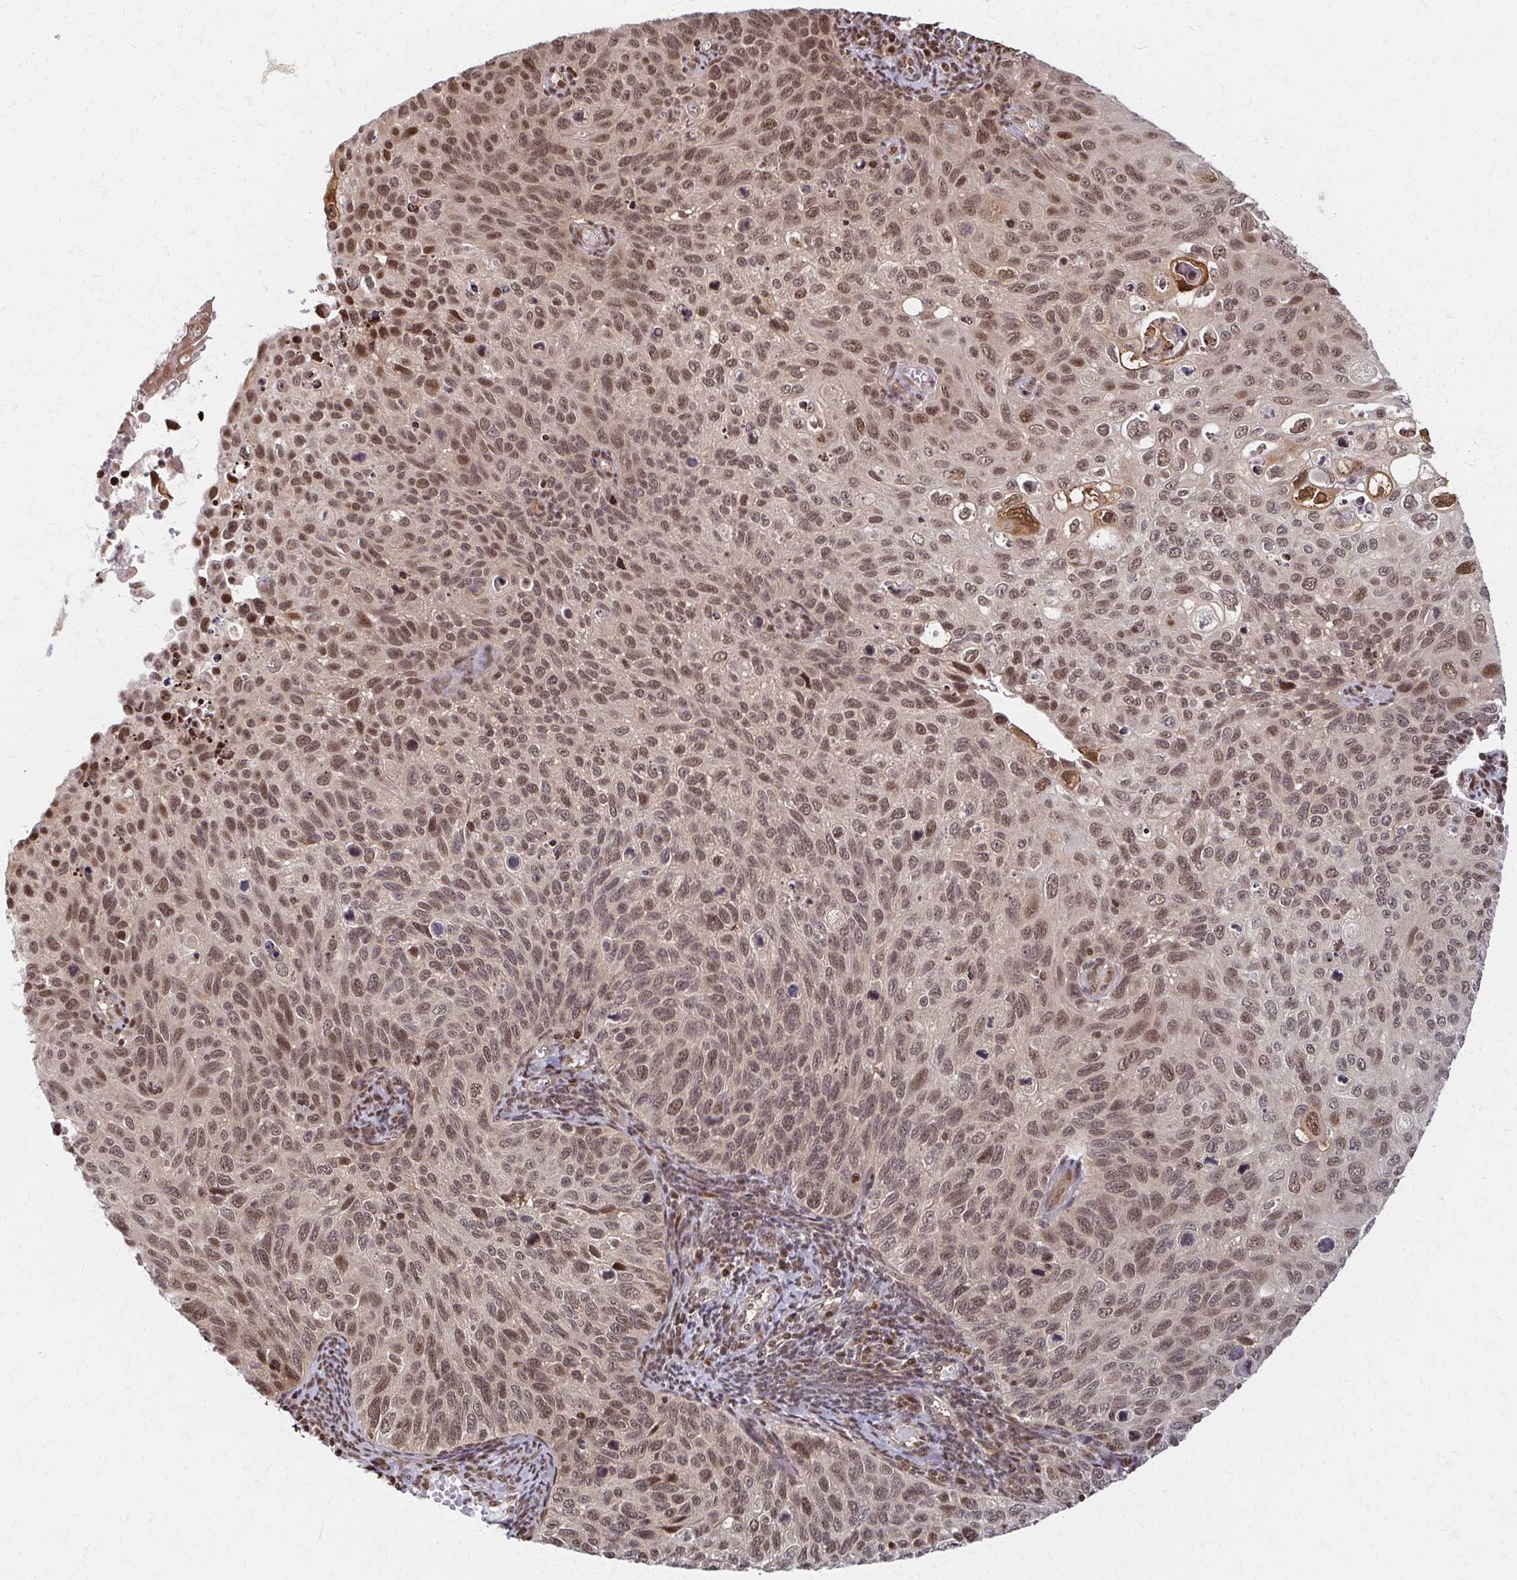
{"staining": {"intensity": "moderate", "quantity": ">75%", "location": "nuclear"}, "tissue": "cervical cancer", "cell_type": "Tumor cells", "image_type": "cancer", "snomed": [{"axis": "morphology", "description": "Squamous cell carcinoma, NOS"}, {"axis": "topography", "description": "Cervix"}], "caption": "Human cervical cancer (squamous cell carcinoma) stained for a protein (brown) demonstrates moderate nuclear positive expression in approximately >75% of tumor cells.", "gene": "PSMD7", "patient": {"sex": "female", "age": 70}}